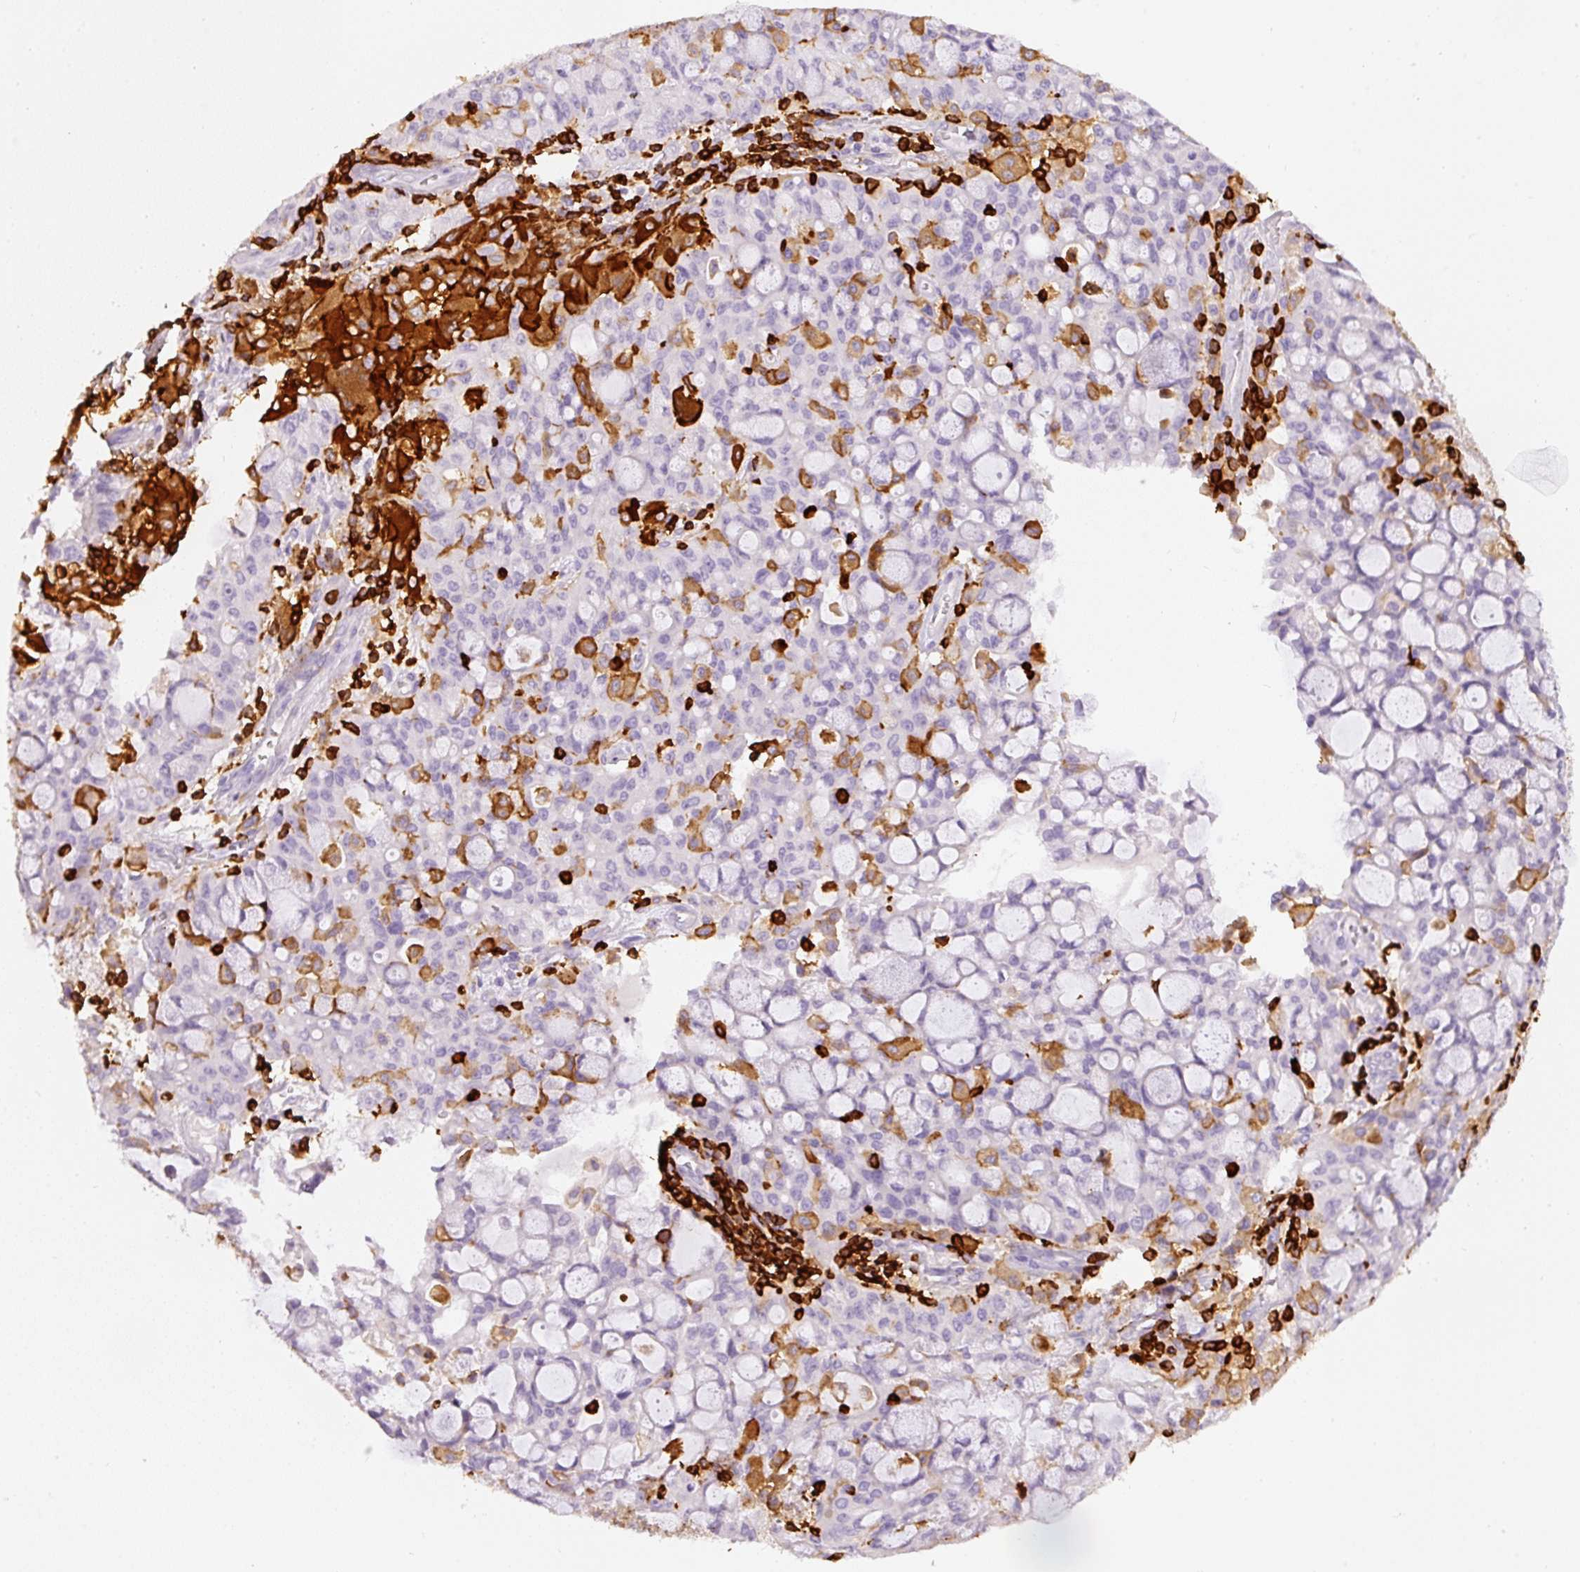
{"staining": {"intensity": "negative", "quantity": "none", "location": "none"}, "tissue": "lung cancer", "cell_type": "Tumor cells", "image_type": "cancer", "snomed": [{"axis": "morphology", "description": "Adenocarcinoma, NOS"}, {"axis": "topography", "description": "Lung"}], "caption": "Tumor cells show no significant protein positivity in lung cancer.", "gene": "EVL", "patient": {"sex": "female", "age": 44}}